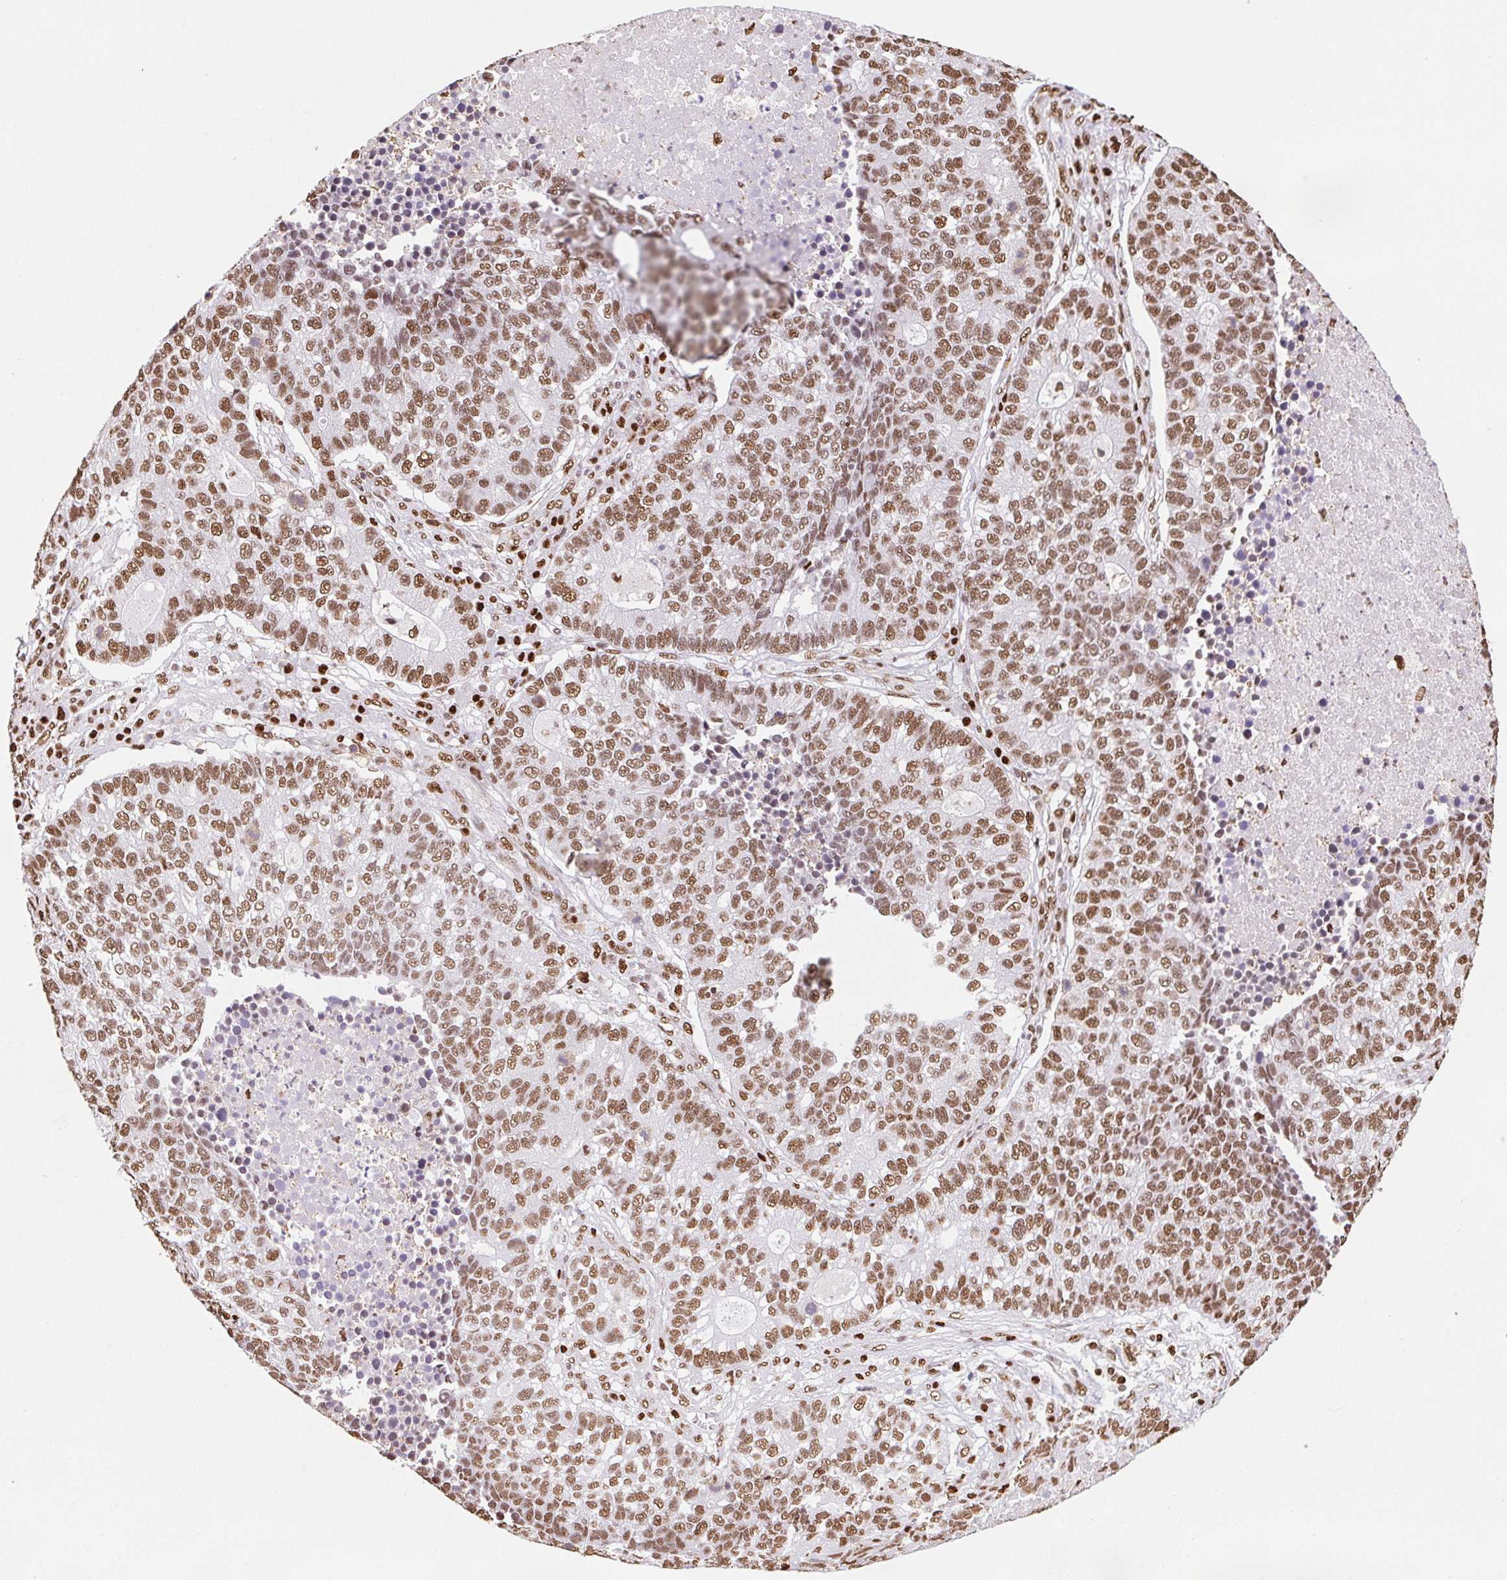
{"staining": {"intensity": "moderate", "quantity": ">75%", "location": "nuclear"}, "tissue": "lung cancer", "cell_type": "Tumor cells", "image_type": "cancer", "snomed": [{"axis": "morphology", "description": "Adenocarcinoma, NOS"}, {"axis": "topography", "description": "Lung"}], "caption": "IHC of human adenocarcinoma (lung) demonstrates medium levels of moderate nuclear staining in about >75% of tumor cells. Immunohistochemistry (ihc) stains the protein in brown and the nuclei are stained blue.", "gene": "SET", "patient": {"sex": "male", "age": 57}}